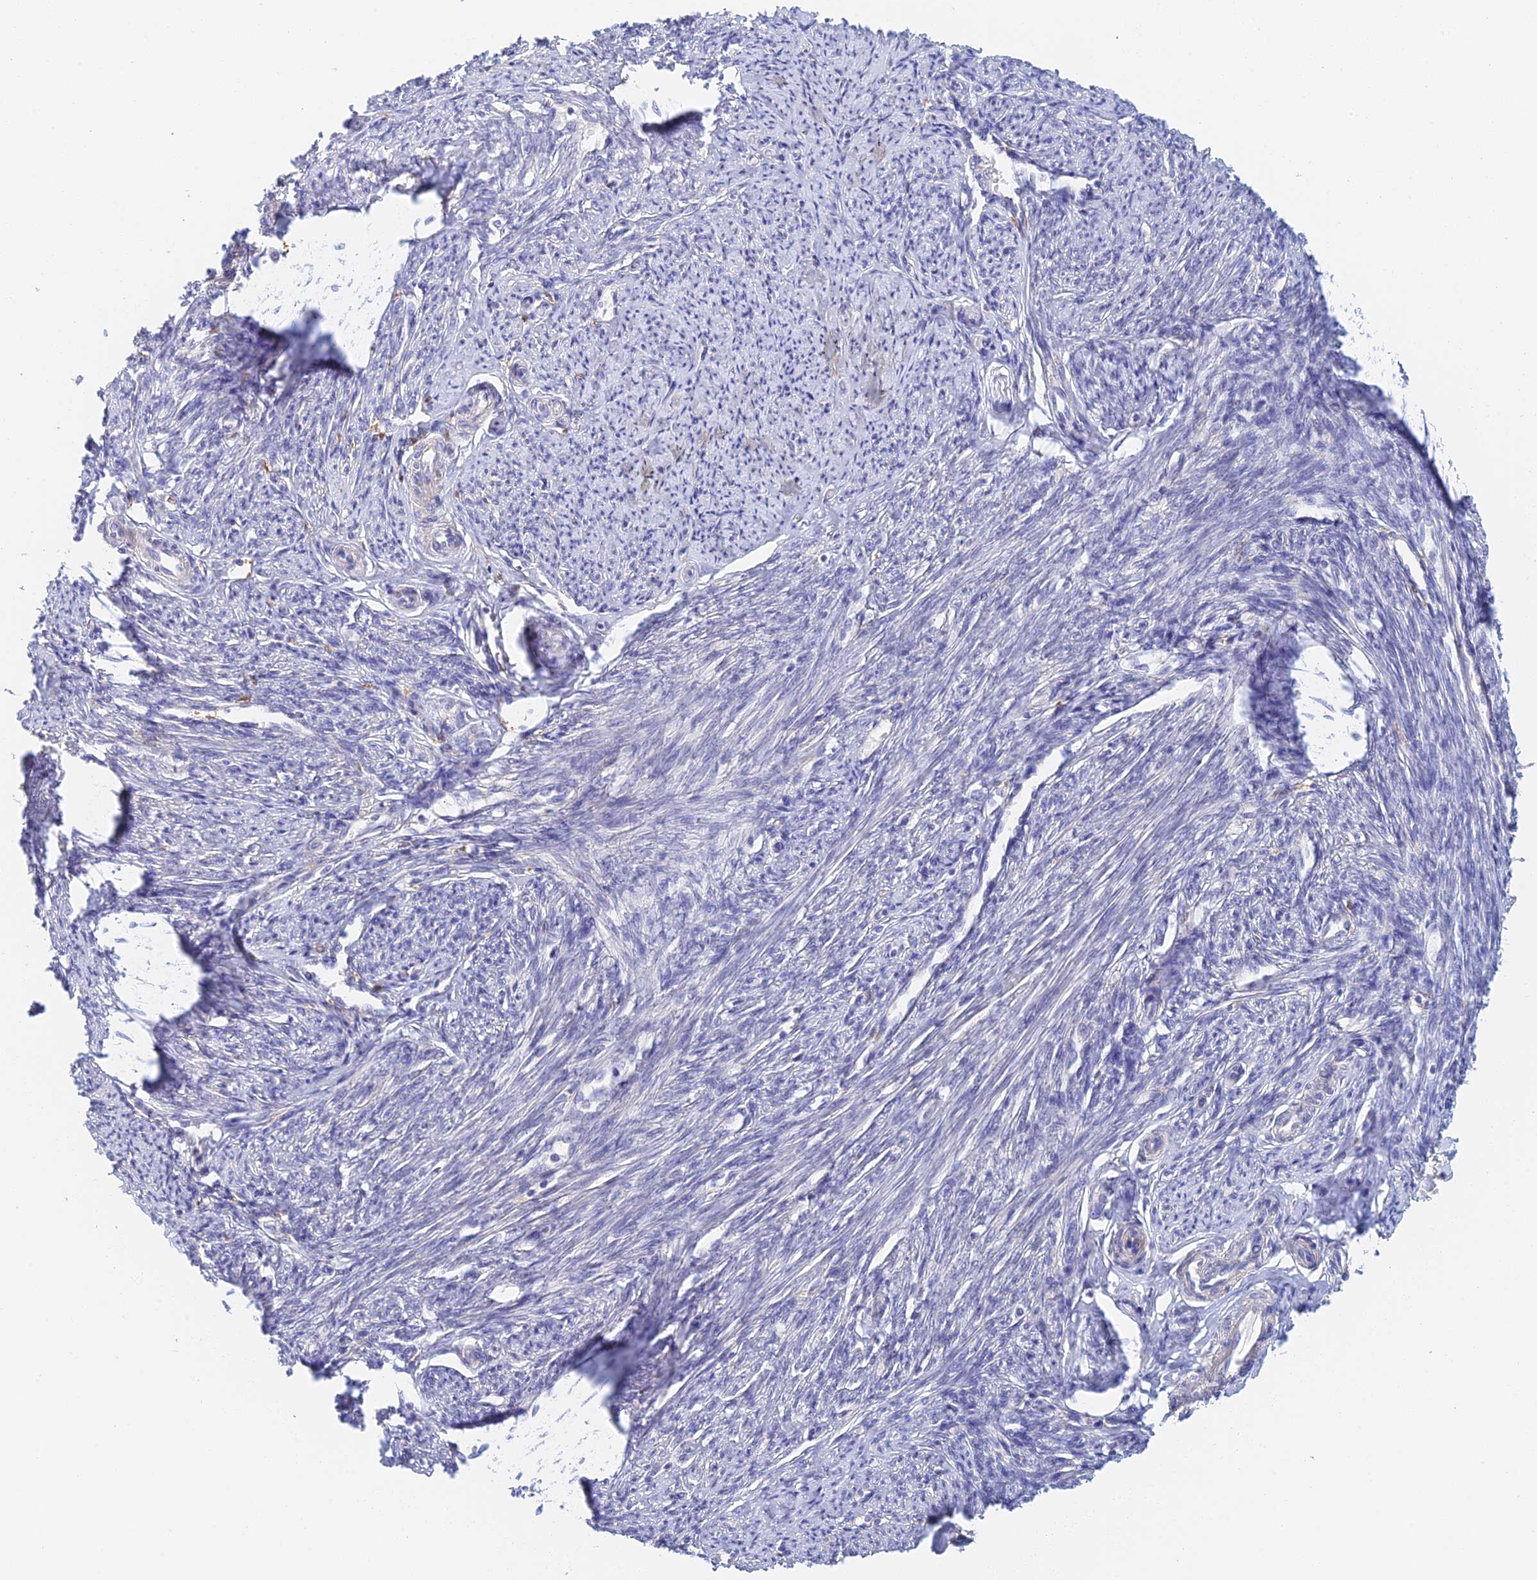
{"staining": {"intensity": "moderate", "quantity": "<25%", "location": "cytoplasmic/membranous"}, "tissue": "smooth muscle", "cell_type": "Smooth muscle cells", "image_type": "normal", "snomed": [{"axis": "morphology", "description": "Normal tissue, NOS"}, {"axis": "topography", "description": "Smooth muscle"}, {"axis": "topography", "description": "Uterus"}], "caption": "Human smooth muscle stained for a protein (brown) displays moderate cytoplasmic/membranous positive positivity in about <25% of smooth muscle cells.", "gene": "SLC24A3", "patient": {"sex": "female", "age": 59}}